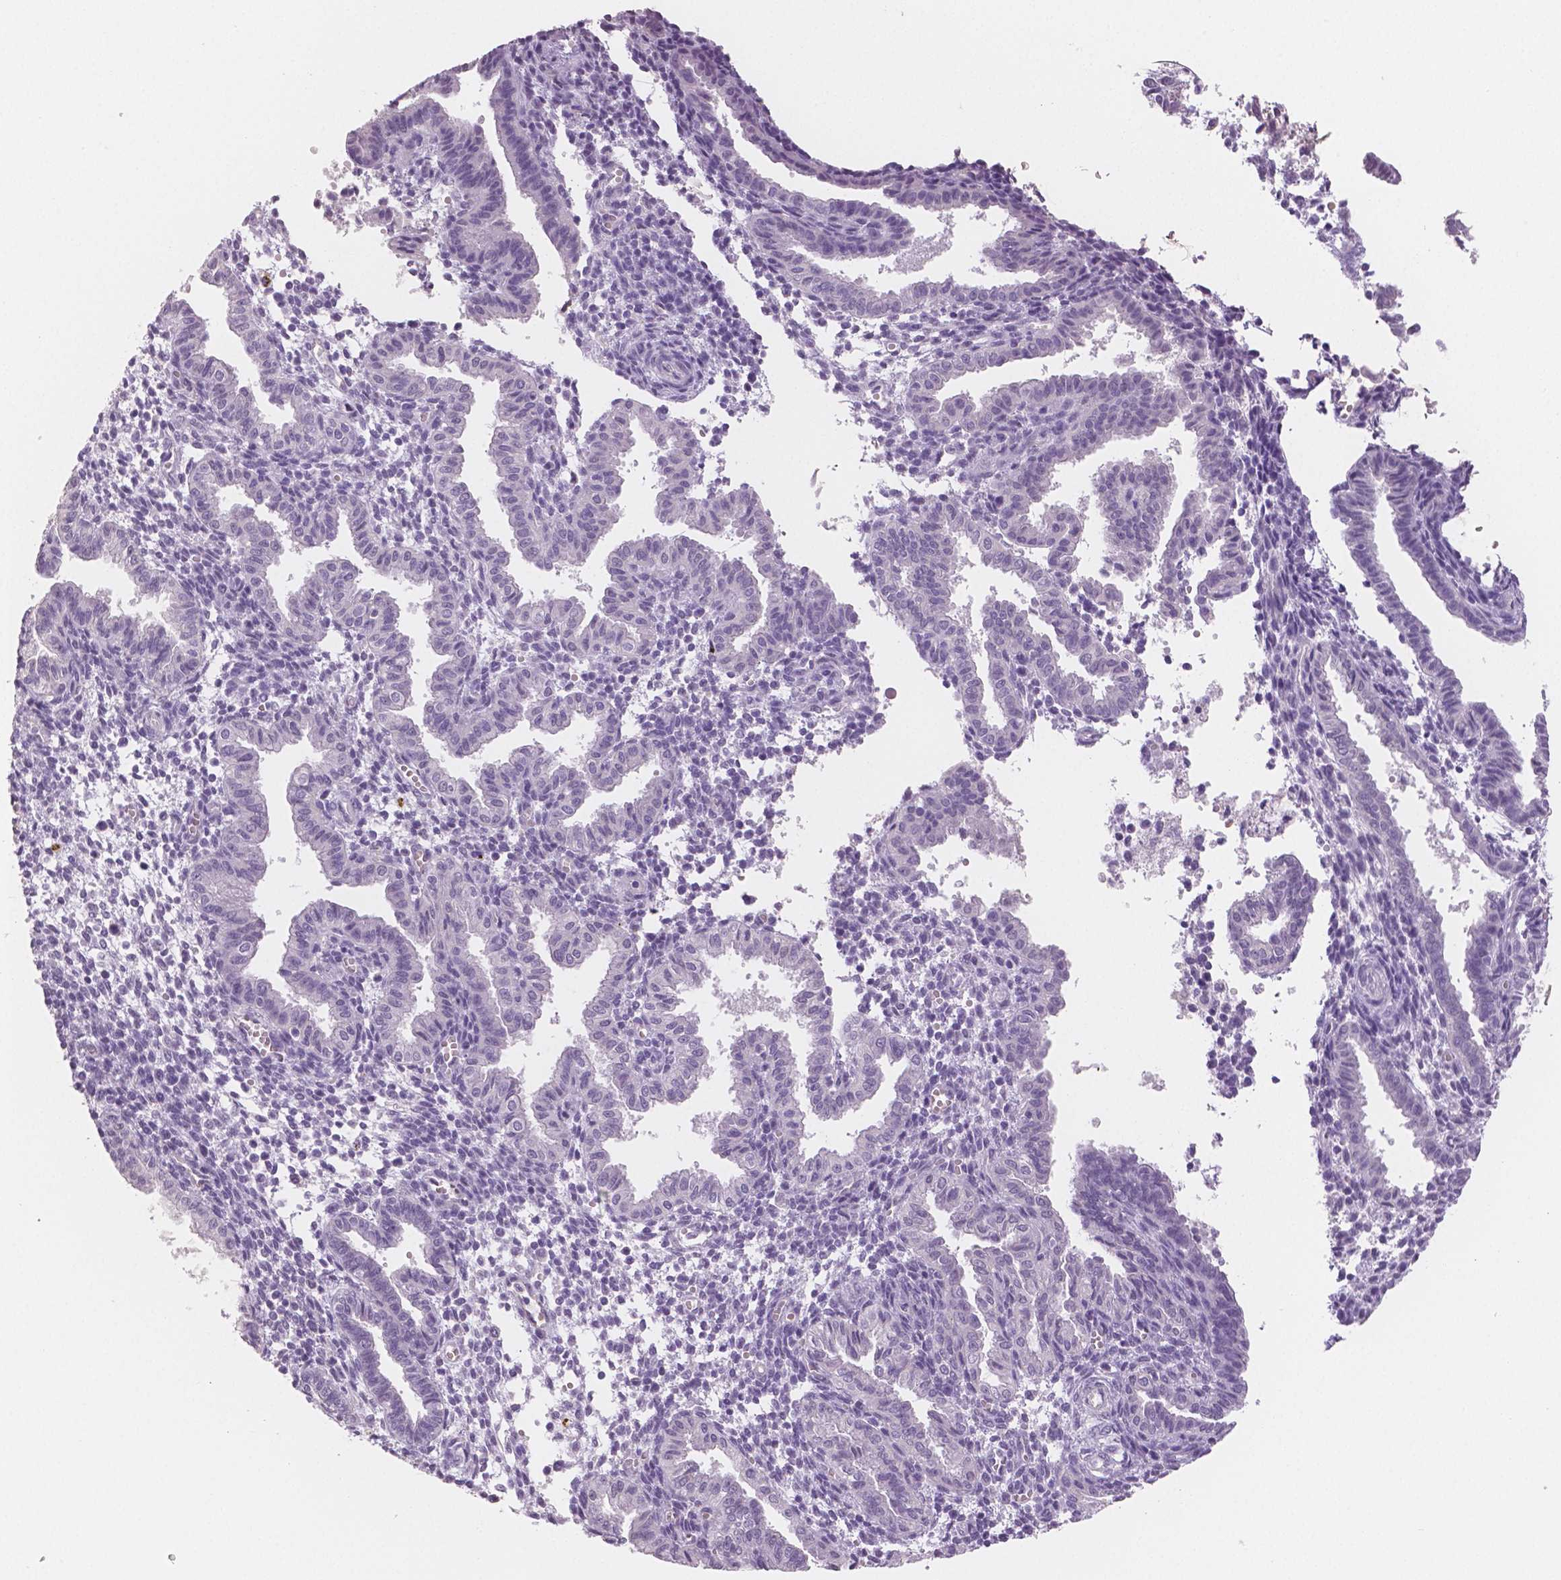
{"staining": {"intensity": "negative", "quantity": "none", "location": "none"}, "tissue": "endometrium", "cell_type": "Cells in endometrial stroma", "image_type": "normal", "snomed": [{"axis": "morphology", "description": "Normal tissue, NOS"}, {"axis": "topography", "description": "Endometrium"}], "caption": "Endometrium was stained to show a protein in brown. There is no significant expression in cells in endometrial stroma. (Brightfield microscopy of DAB immunohistochemistry at high magnification).", "gene": "TSPAN7", "patient": {"sex": "female", "age": 37}}